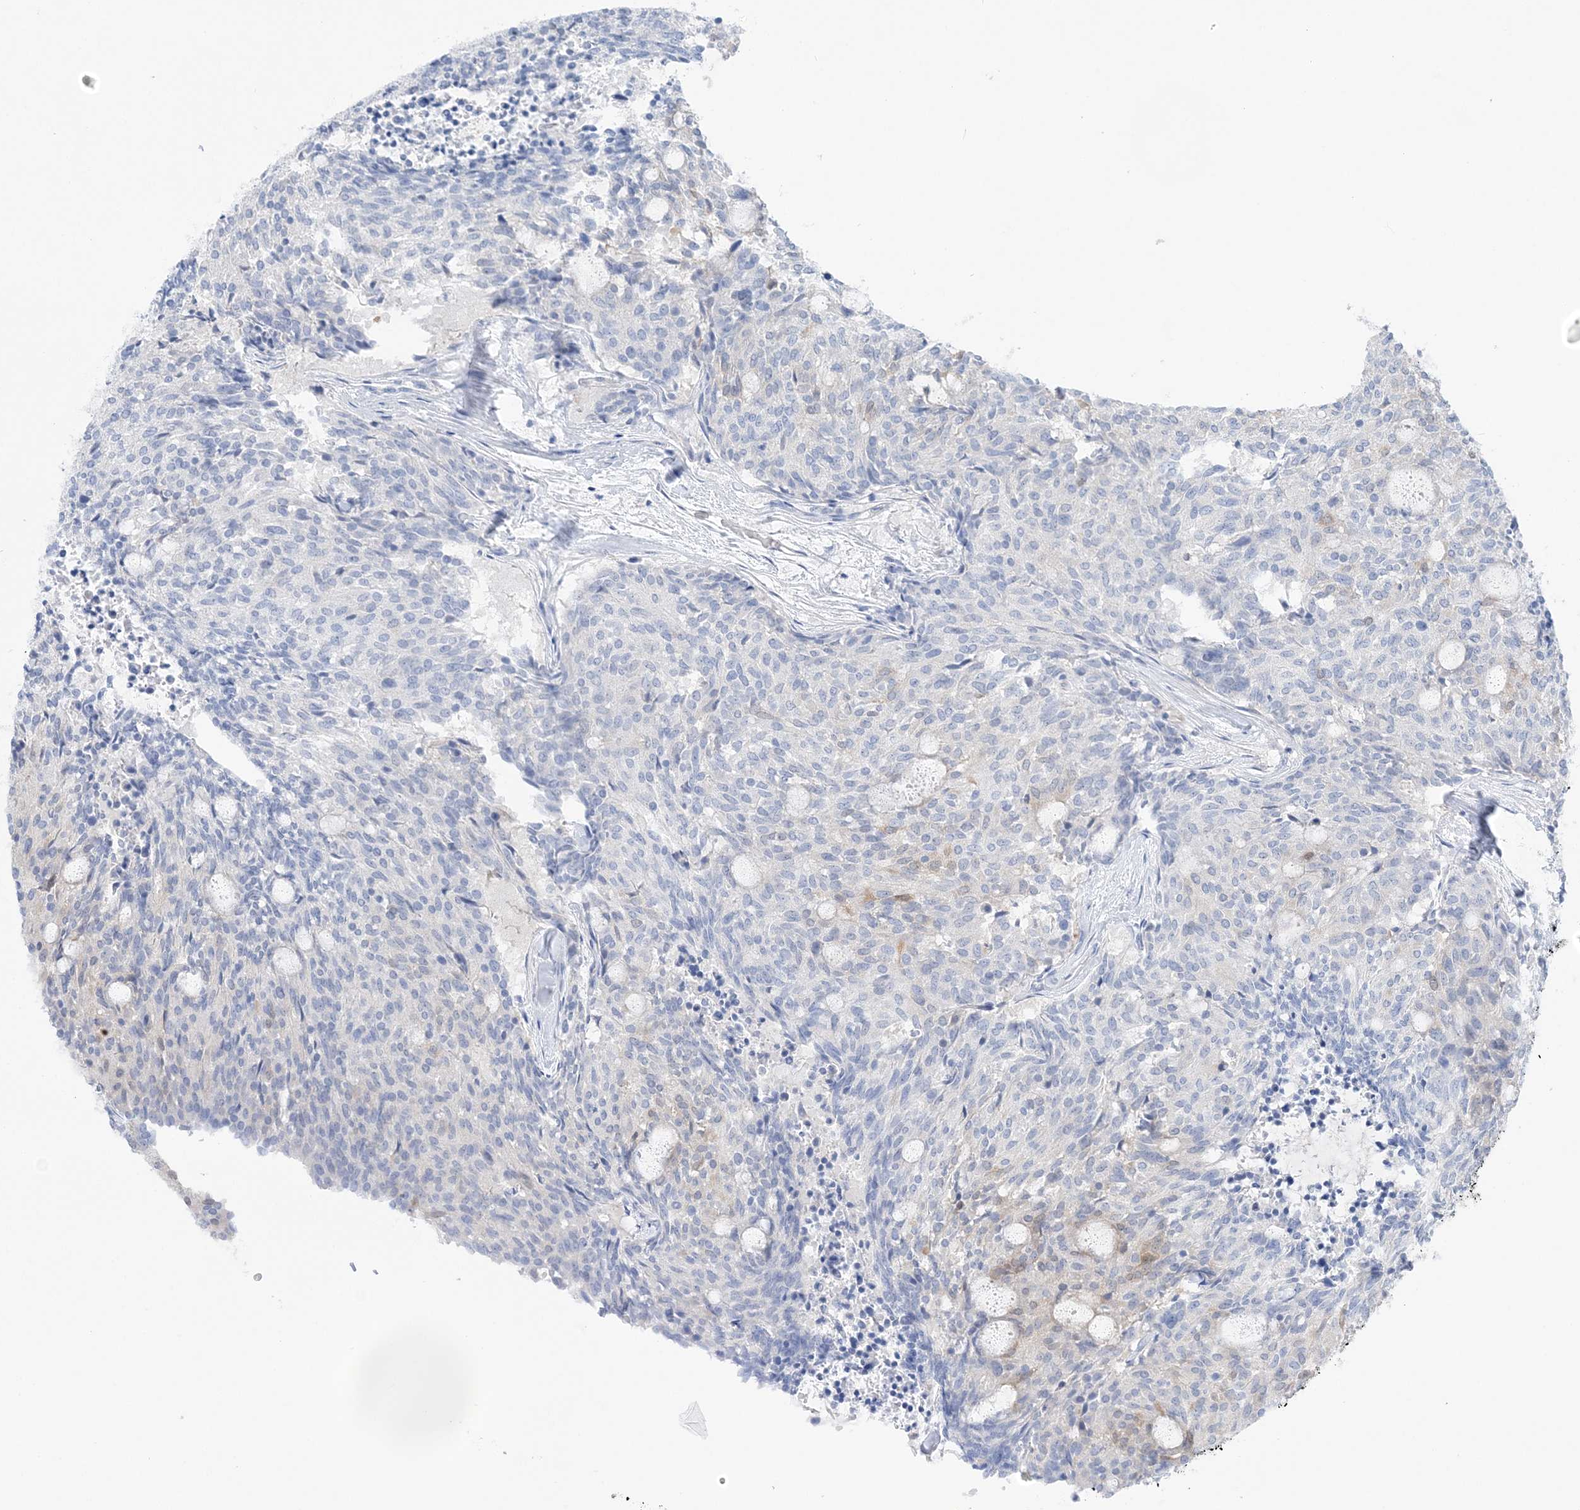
{"staining": {"intensity": "negative", "quantity": "none", "location": "none"}, "tissue": "carcinoid", "cell_type": "Tumor cells", "image_type": "cancer", "snomed": [{"axis": "morphology", "description": "Carcinoid, malignant, NOS"}, {"axis": "topography", "description": "Pancreas"}], "caption": "Protein analysis of malignant carcinoid exhibits no significant expression in tumor cells. Brightfield microscopy of immunohistochemistry (IHC) stained with DAB (3,3'-diaminobenzidine) (brown) and hematoxylin (blue), captured at high magnification.", "gene": "HMGCS1", "patient": {"sex": "female", "age": 54}}